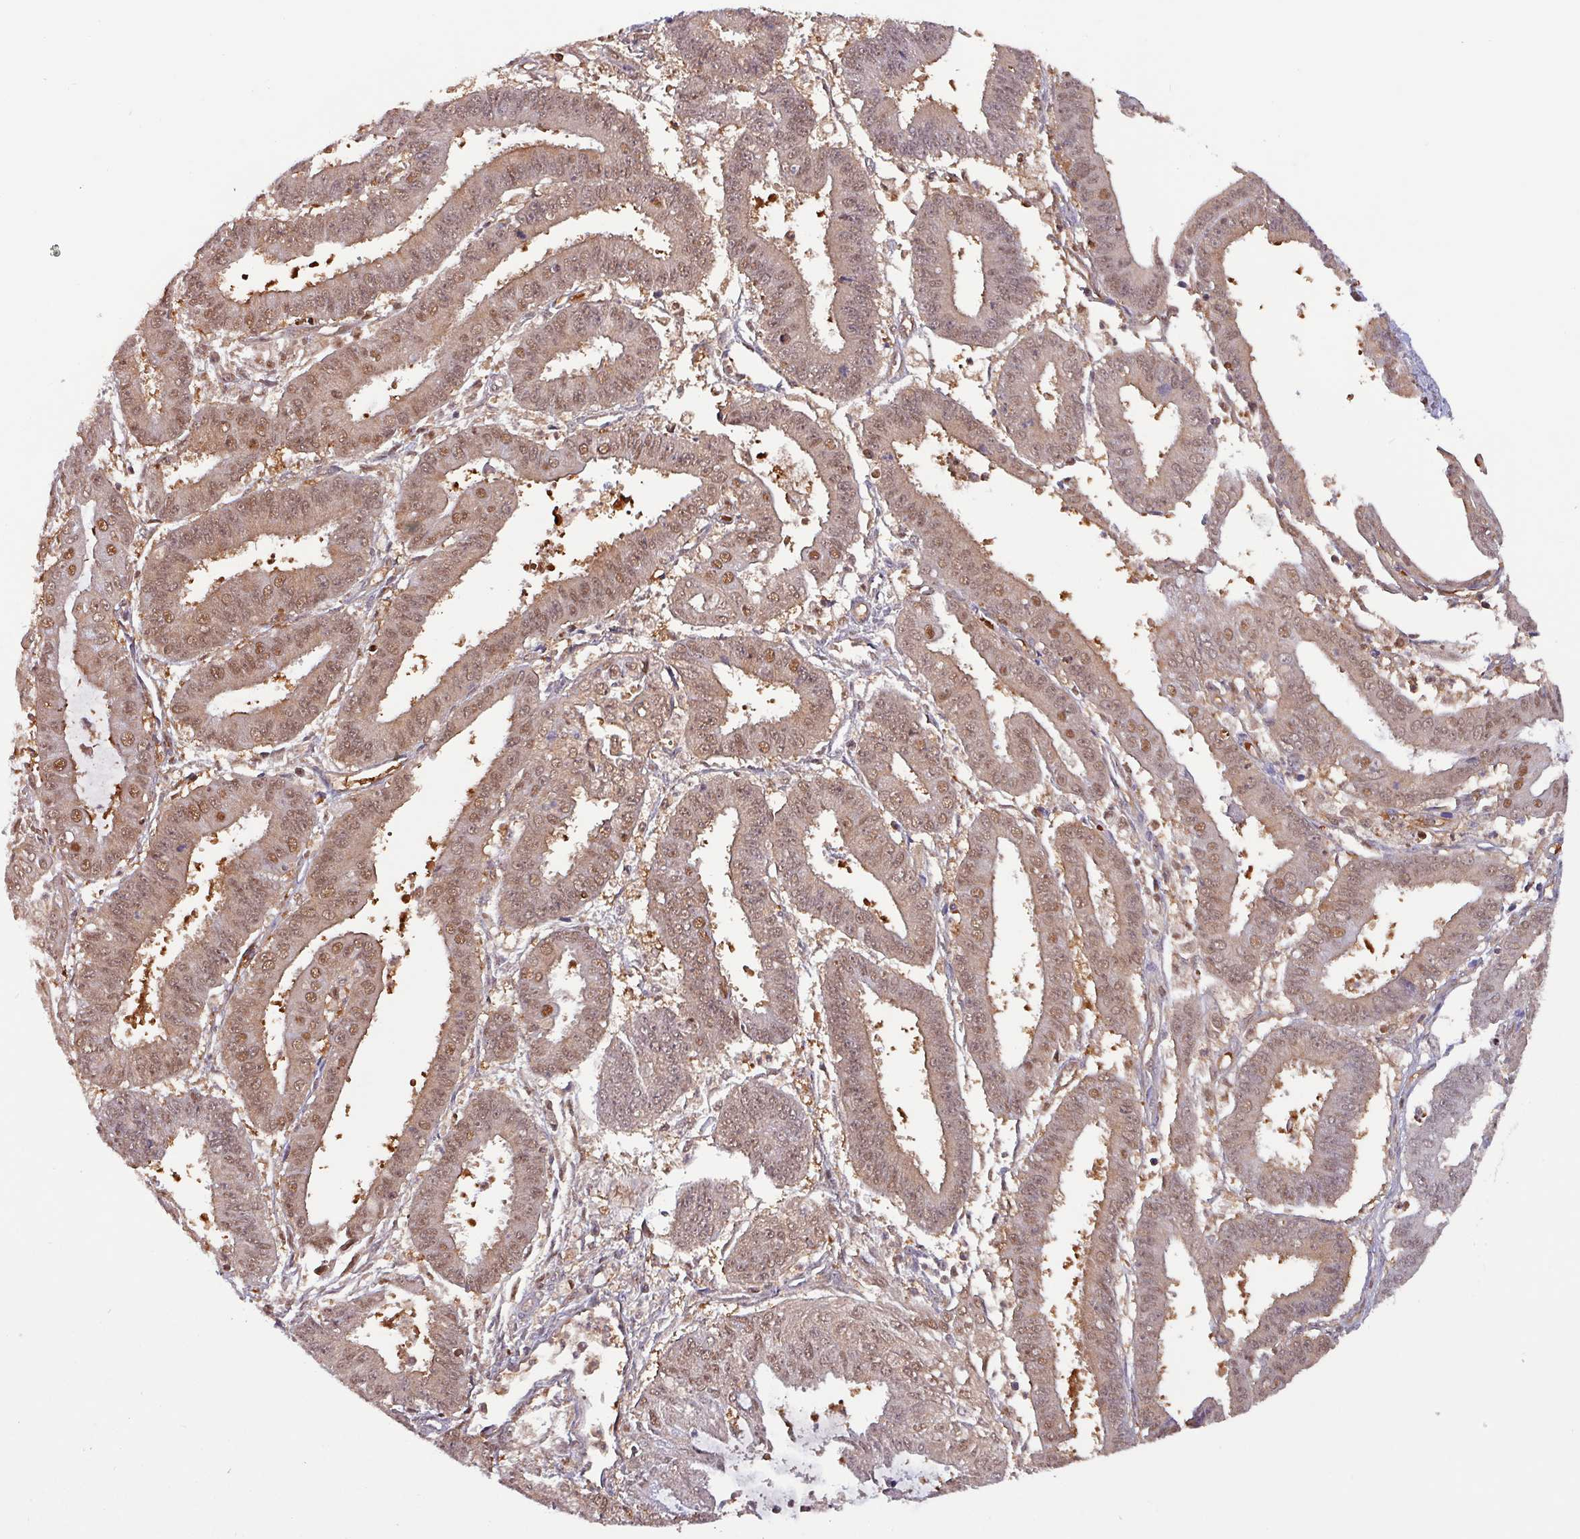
{"staining": {"intensity": "moderate", "quantity": "<25%", "location": "nuclear"}, "tissue": "endometrial cancer", "cell_type": "Tumor cells", "image_type": "cancer", "snomed": [{"axis": "morphology", "description": "Adenocarcinoma, NOS"}, {"axis": "topography", "description": "Endometrium"}], "caption": "A low amount of moderate nuclear expression is appreciated in approximately <25% of tumor cells in endometrial cancer tissue.", "gene": "PSMB8", "patient": {"sex": "female", "age": 73}}